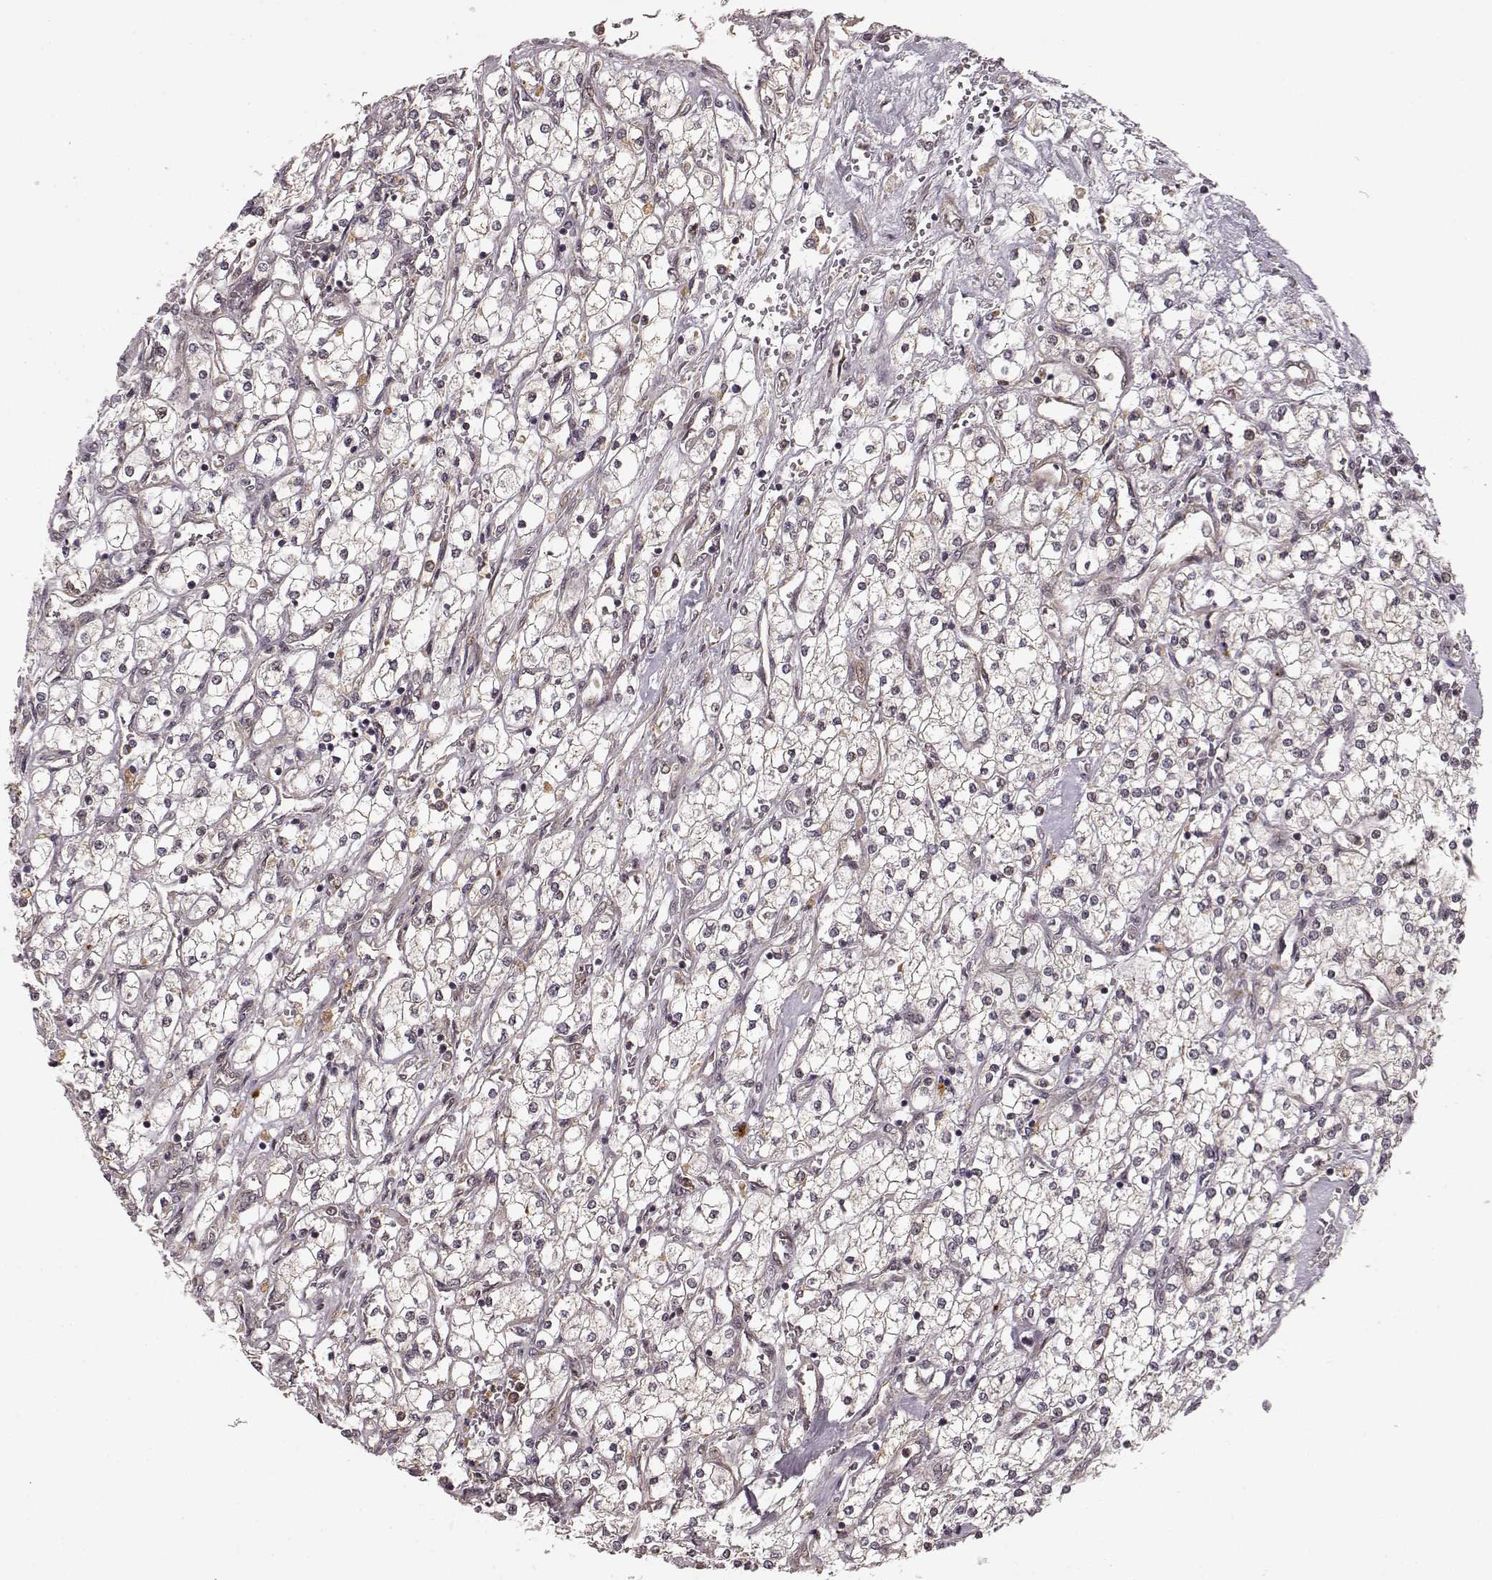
{"staining": {"intensity": "weak", "quantity": "<25%", "location": "cytoplasmic/membranous"}, "tissue": "renal cancer", "cell_type": "Tumor cells", "image_type": "cancer", "snomed": [{"axis": "morphology", "description": "Adenocarcinoma, NOS"}, {"axis": "topography", "description": "Kidney"}], "caption": "IHC of renal cancer (adenocarcinoma) displays no staining in tumor cells. Nuclei are stained in blue.", "gene": "SLC12A9", "patient": {"sex": "male", "age": 80}}